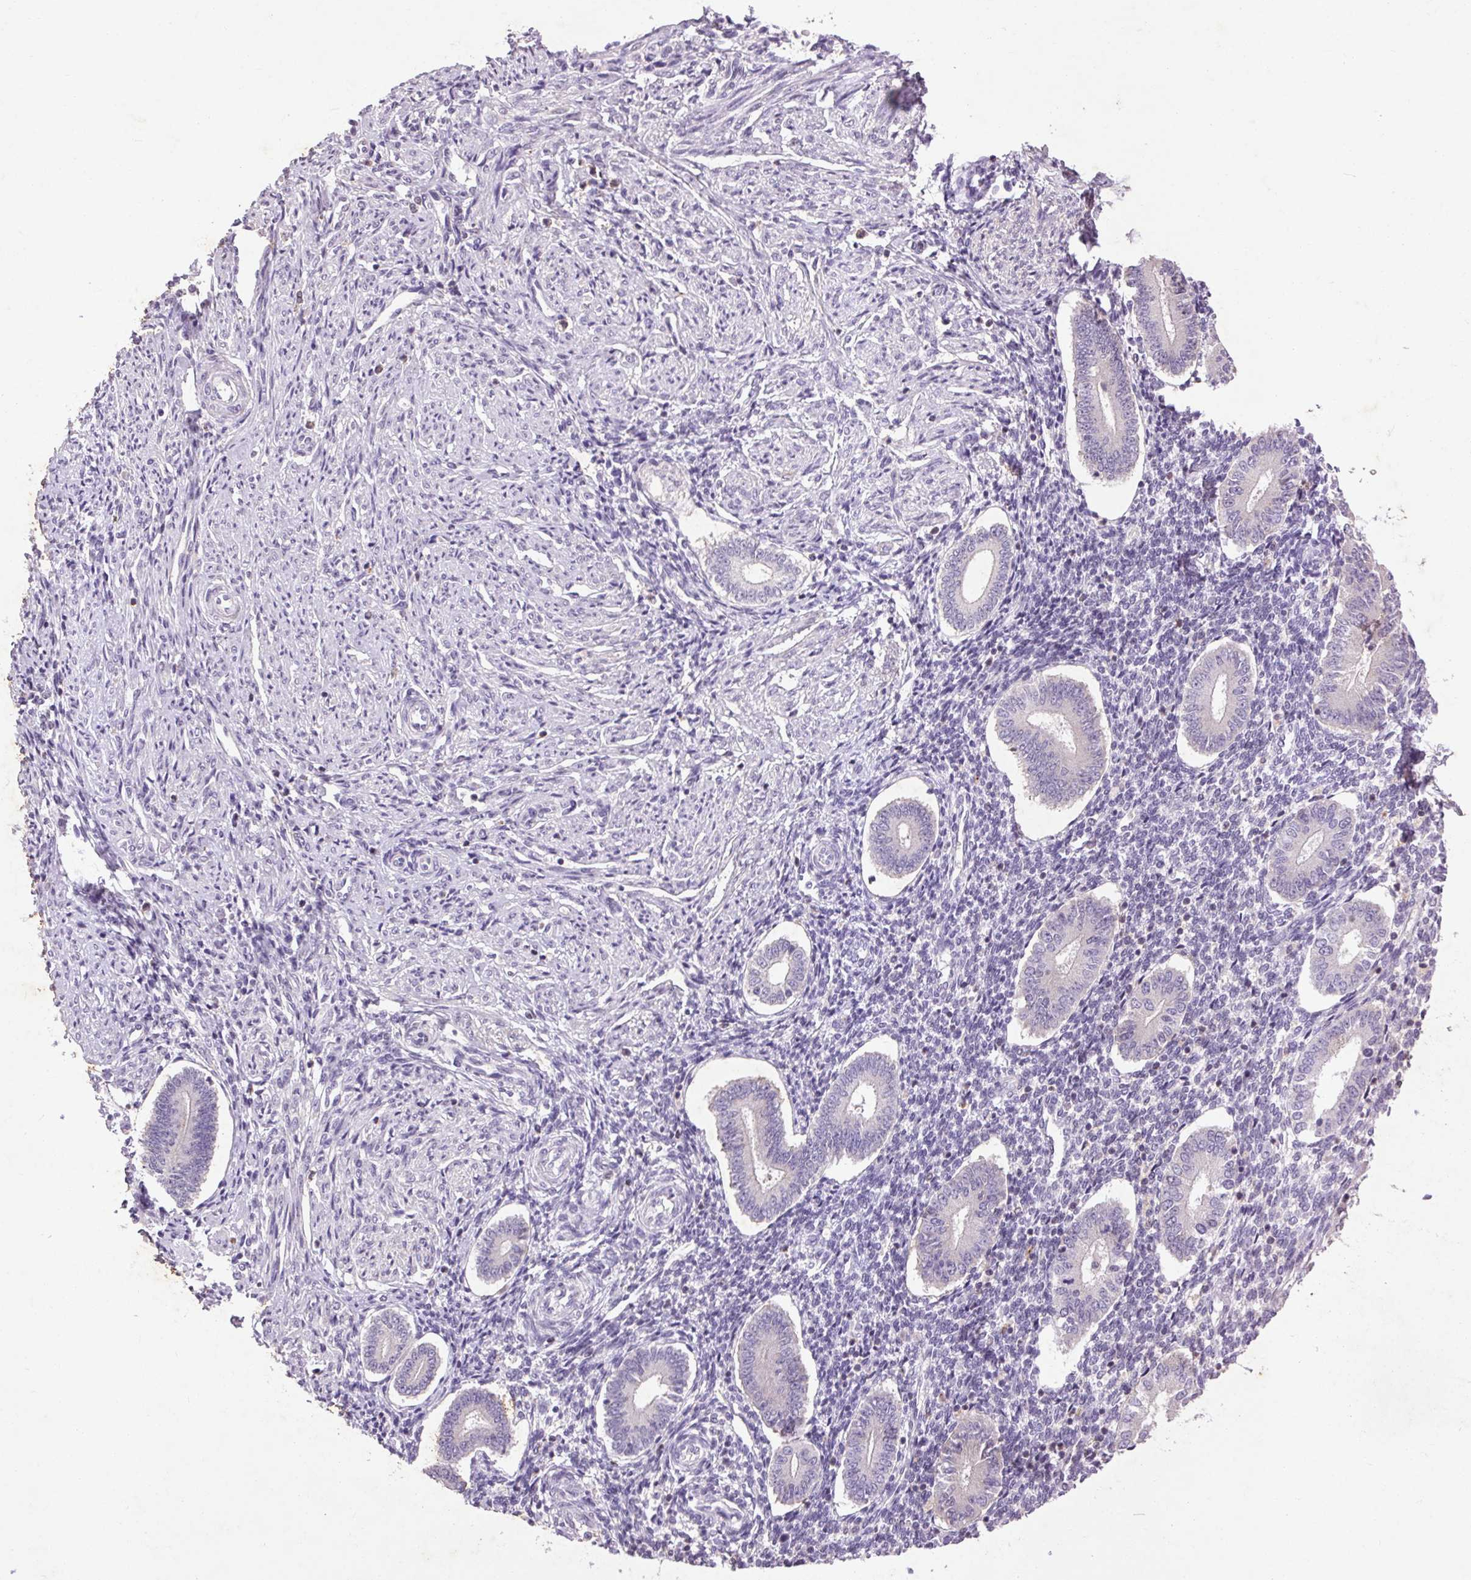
{"staining": {"intensity": "negative", "quantity": "none", "location": "none"}, "tissue": "endometrium", "cell_type": "Cells in endometrial stroma", "image_type": "normal", "snomed": [{"axis": "morphology", "description": "Normal tissue, NOS"}, {"axis": "topography", "description": "Endometrium"}], "caption": "Micrograph shows no protein staining in cells in endometrial stroma of unremarkable endometrium.", "gene": "FNDC7", "patient": {"sex": "female", "age": 40}}